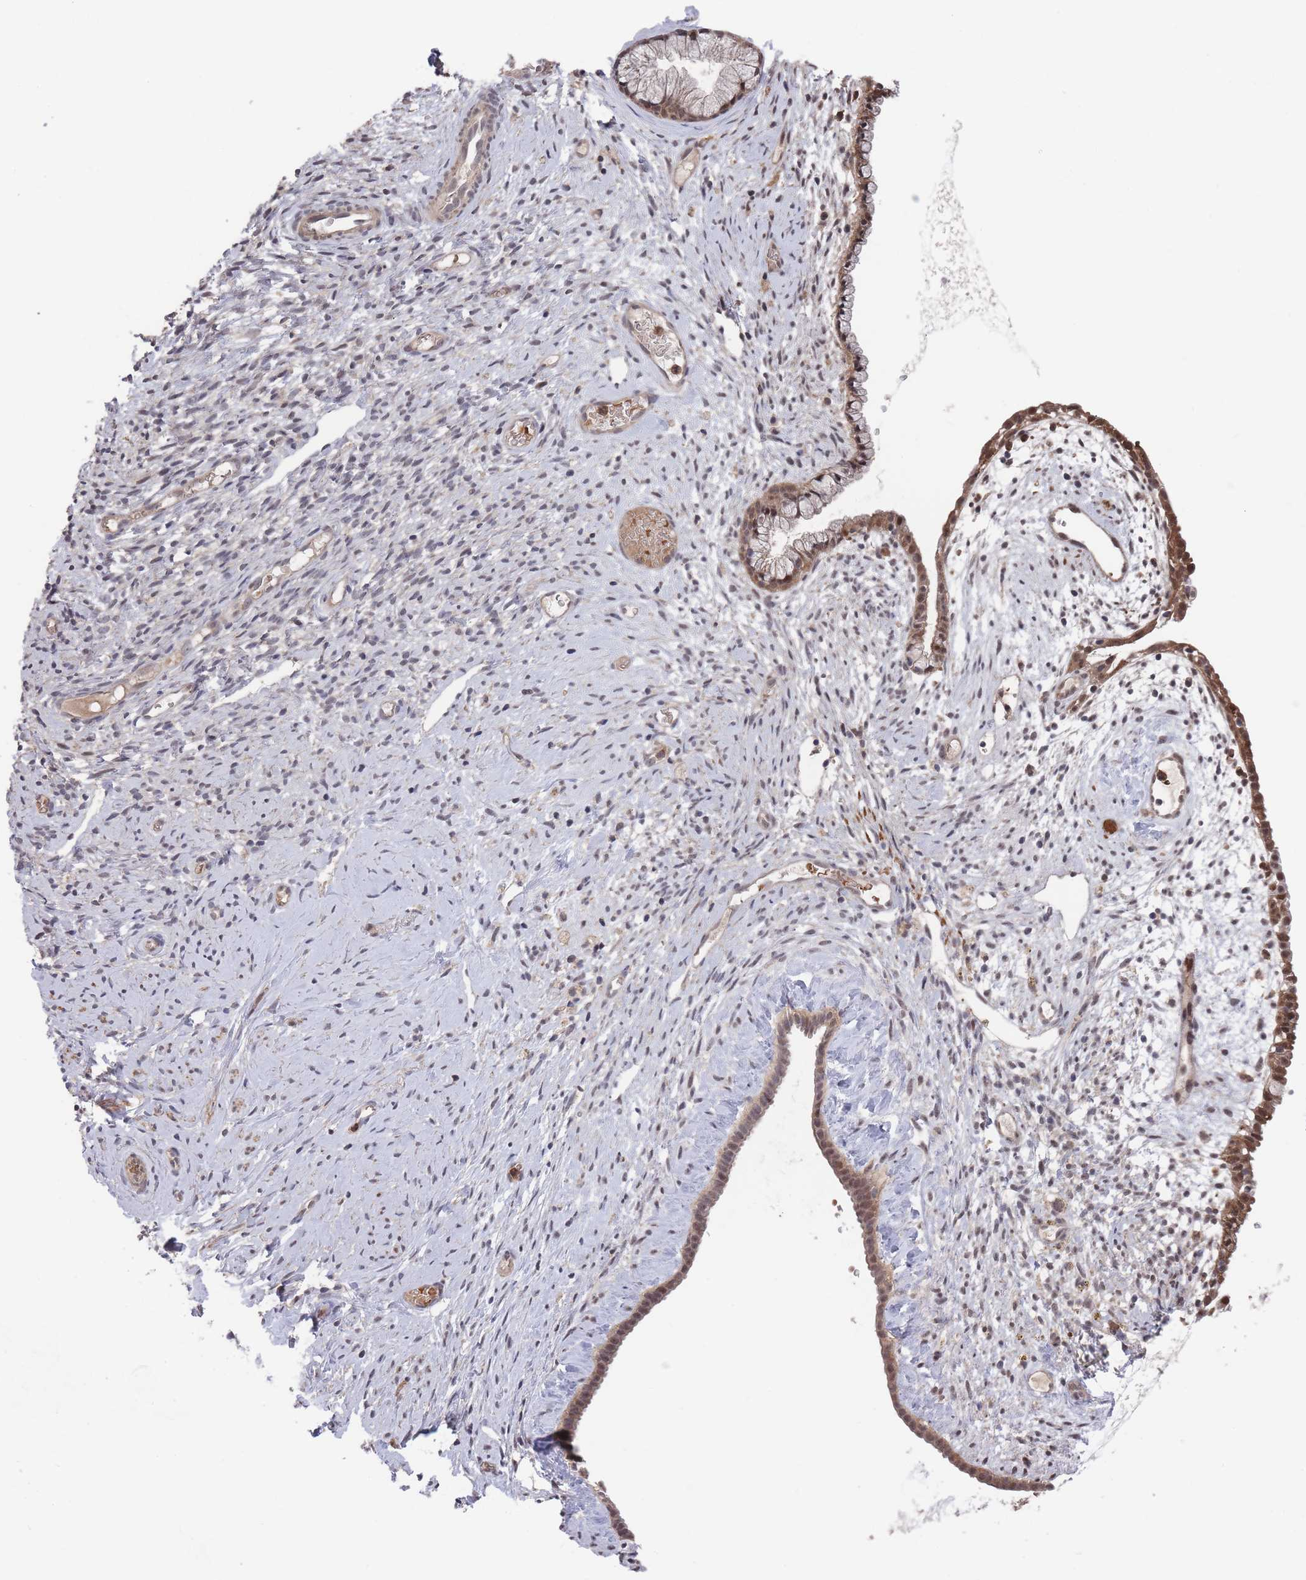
{"staining": {"intensity": "strong", "quantity": ">75%", "location": "cytoplasmic/membranous,nuclear"}, "tissue": "cervix", "cell_type": "Glandular cells", "image_type": "normal", "snomed": [{"axis": "morphology", "description": "Normal tissue, NOS"}, {"axis": "topography", "description": "Cervix"}], "caption": "A brown stain highlights strong cytoplasmic/membranous,nuclear staining of a protein in glandular cells of normal cervix. The protein of interest is stained brown, and the nuclei are stained in blue (DAB (3,3'-diaminobenzidine) IHC with brightfield microscopy, high magnification).", "gene": "SF3B1", "patient": {"sex": "female", "age": 76}}